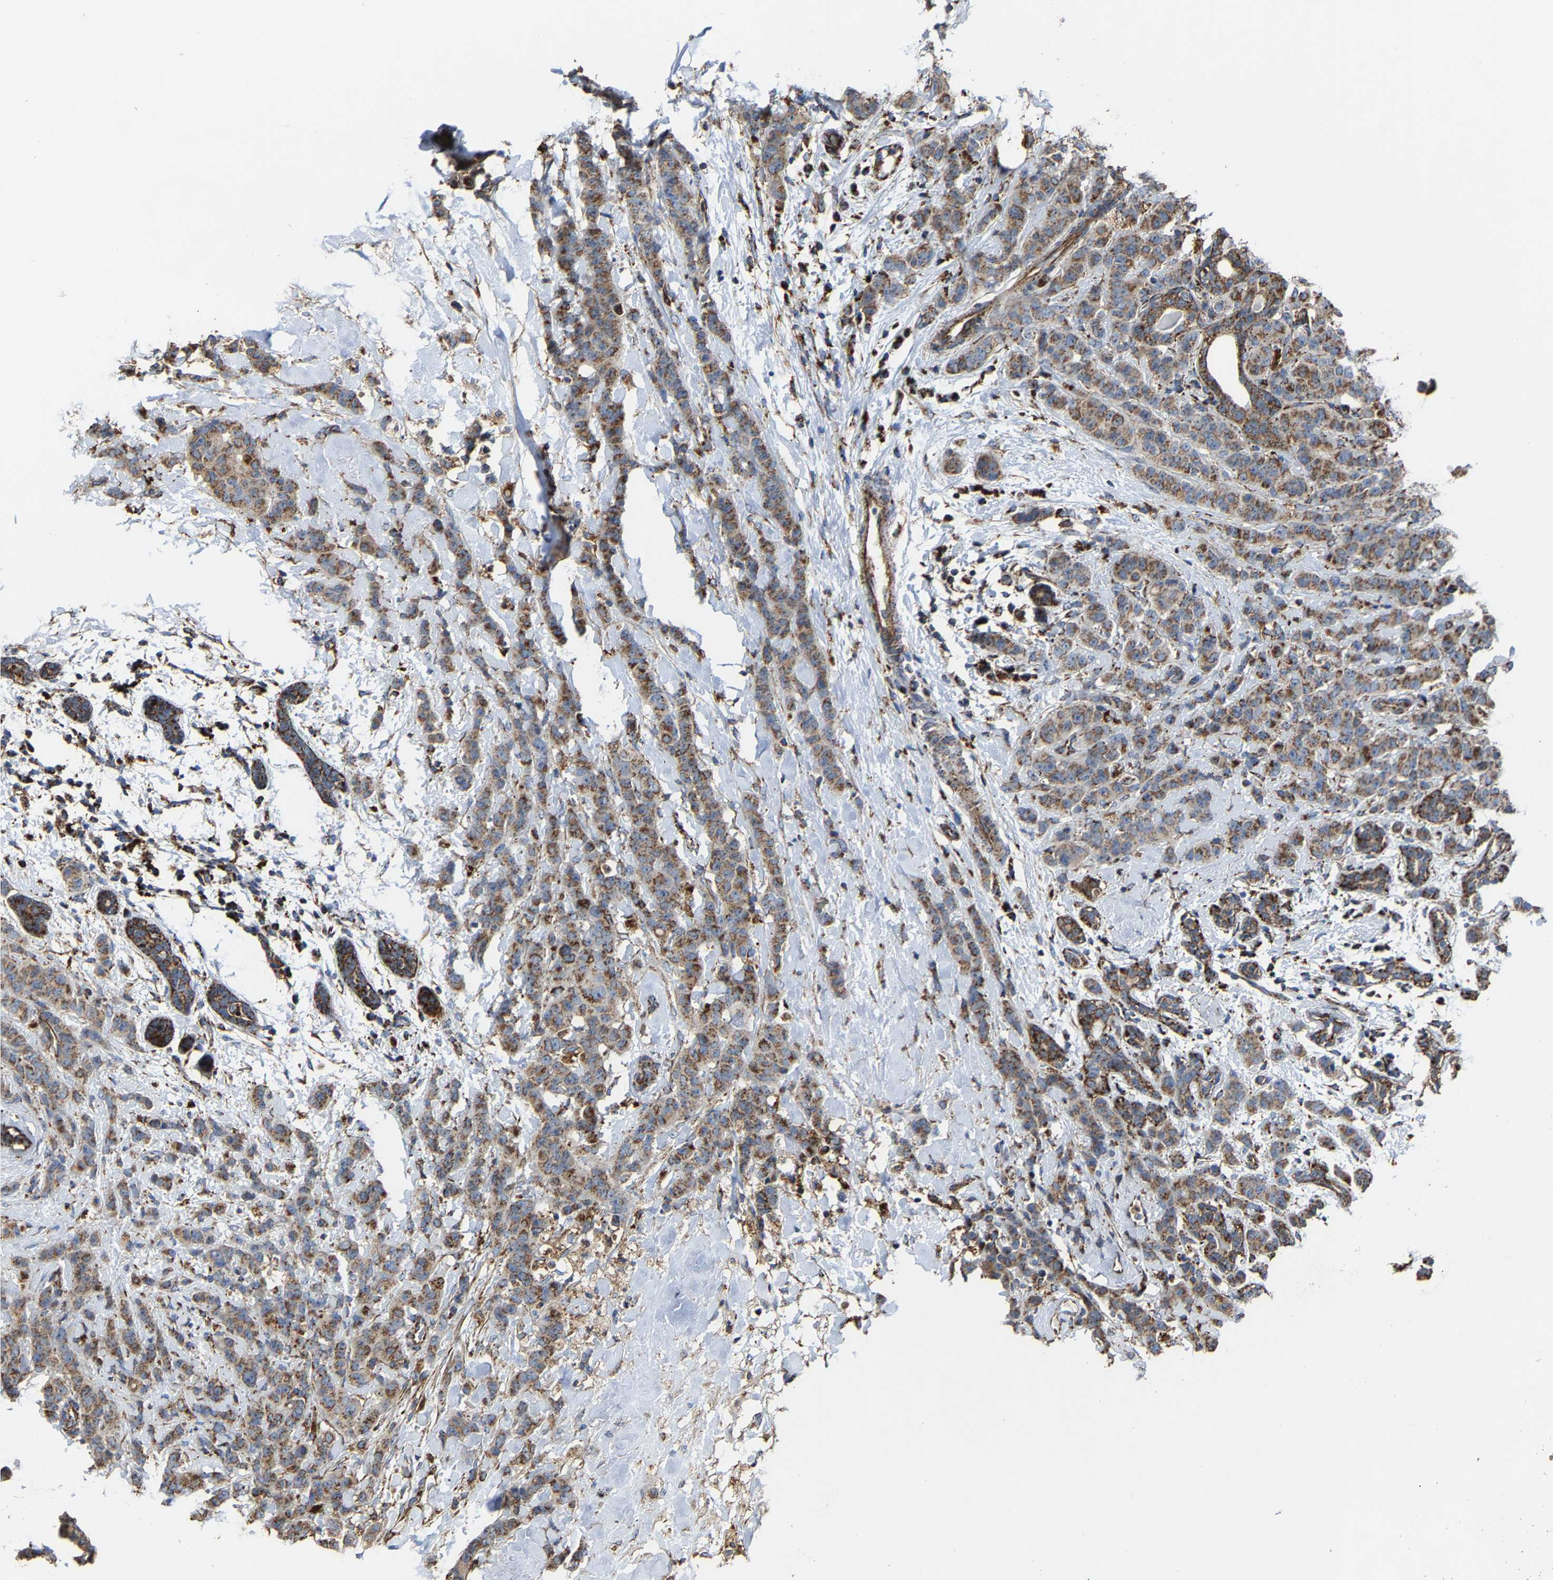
{"staining": {"intensity": "moderate", "quantity": ">75%", "location": "cytoplasmic/membranous"}, "tissue": "breast cancer", "cell_type": "Tumor cells", "image_type": "cancer", "snomed": [{"axis": "morphology", "description": "Normal tissue, NOS"}, {"axis": "morphology", "description": "Duct carcinoma"}, {"axis": "topography", "description": "Breast"}], "caption": "Human intraductal carcinoma (breast) stained with a brown dye shows moderate cytoplasmic/membranous positive positivity in about >75% of tumor cells.", "gene": "NDUFV3", "patient": {"sex": "female", "age": 40}}